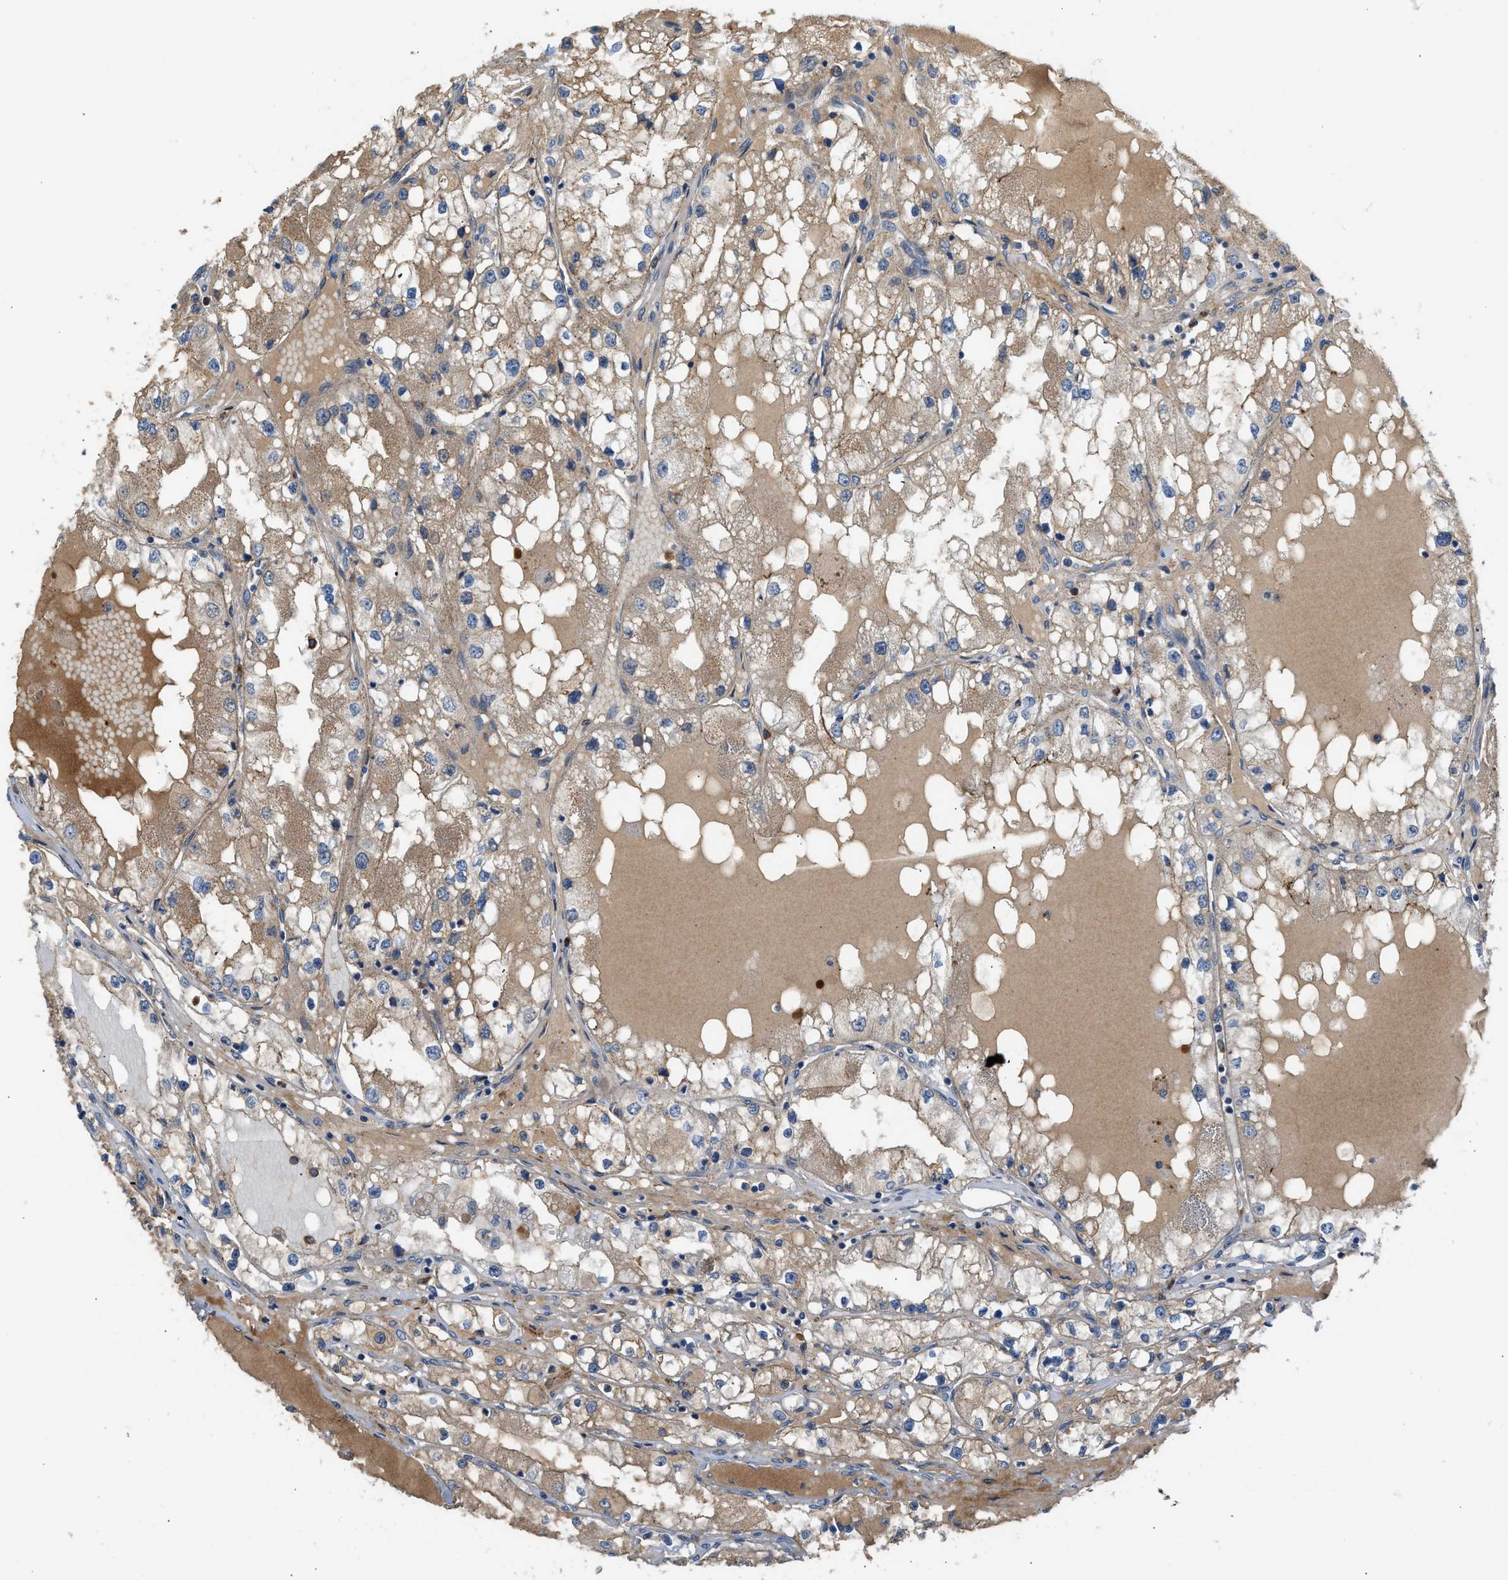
{"staining": {"intensity": "weak", "quantity": "25%-75%", "location": "cytoplasmic/membranous"}, "tissue": "renal cancer", "cell_type": "Tumor cells", "image_type": "cancer", "snomed": [{"axis": "morphology", "description": "Adenocarcinoma, NOS"}, {"axis": "topography", "description": "Kidney"}], "caption": "DAB immunohistochemical staining of human renal cancer (adenocarcinoma) exhibits weak cytoplasmic/membranous protein staining in about 25%-75% of tumor cells.", "gene": "RHBDF2", "patient": {"sex": "male", "age": 68}}